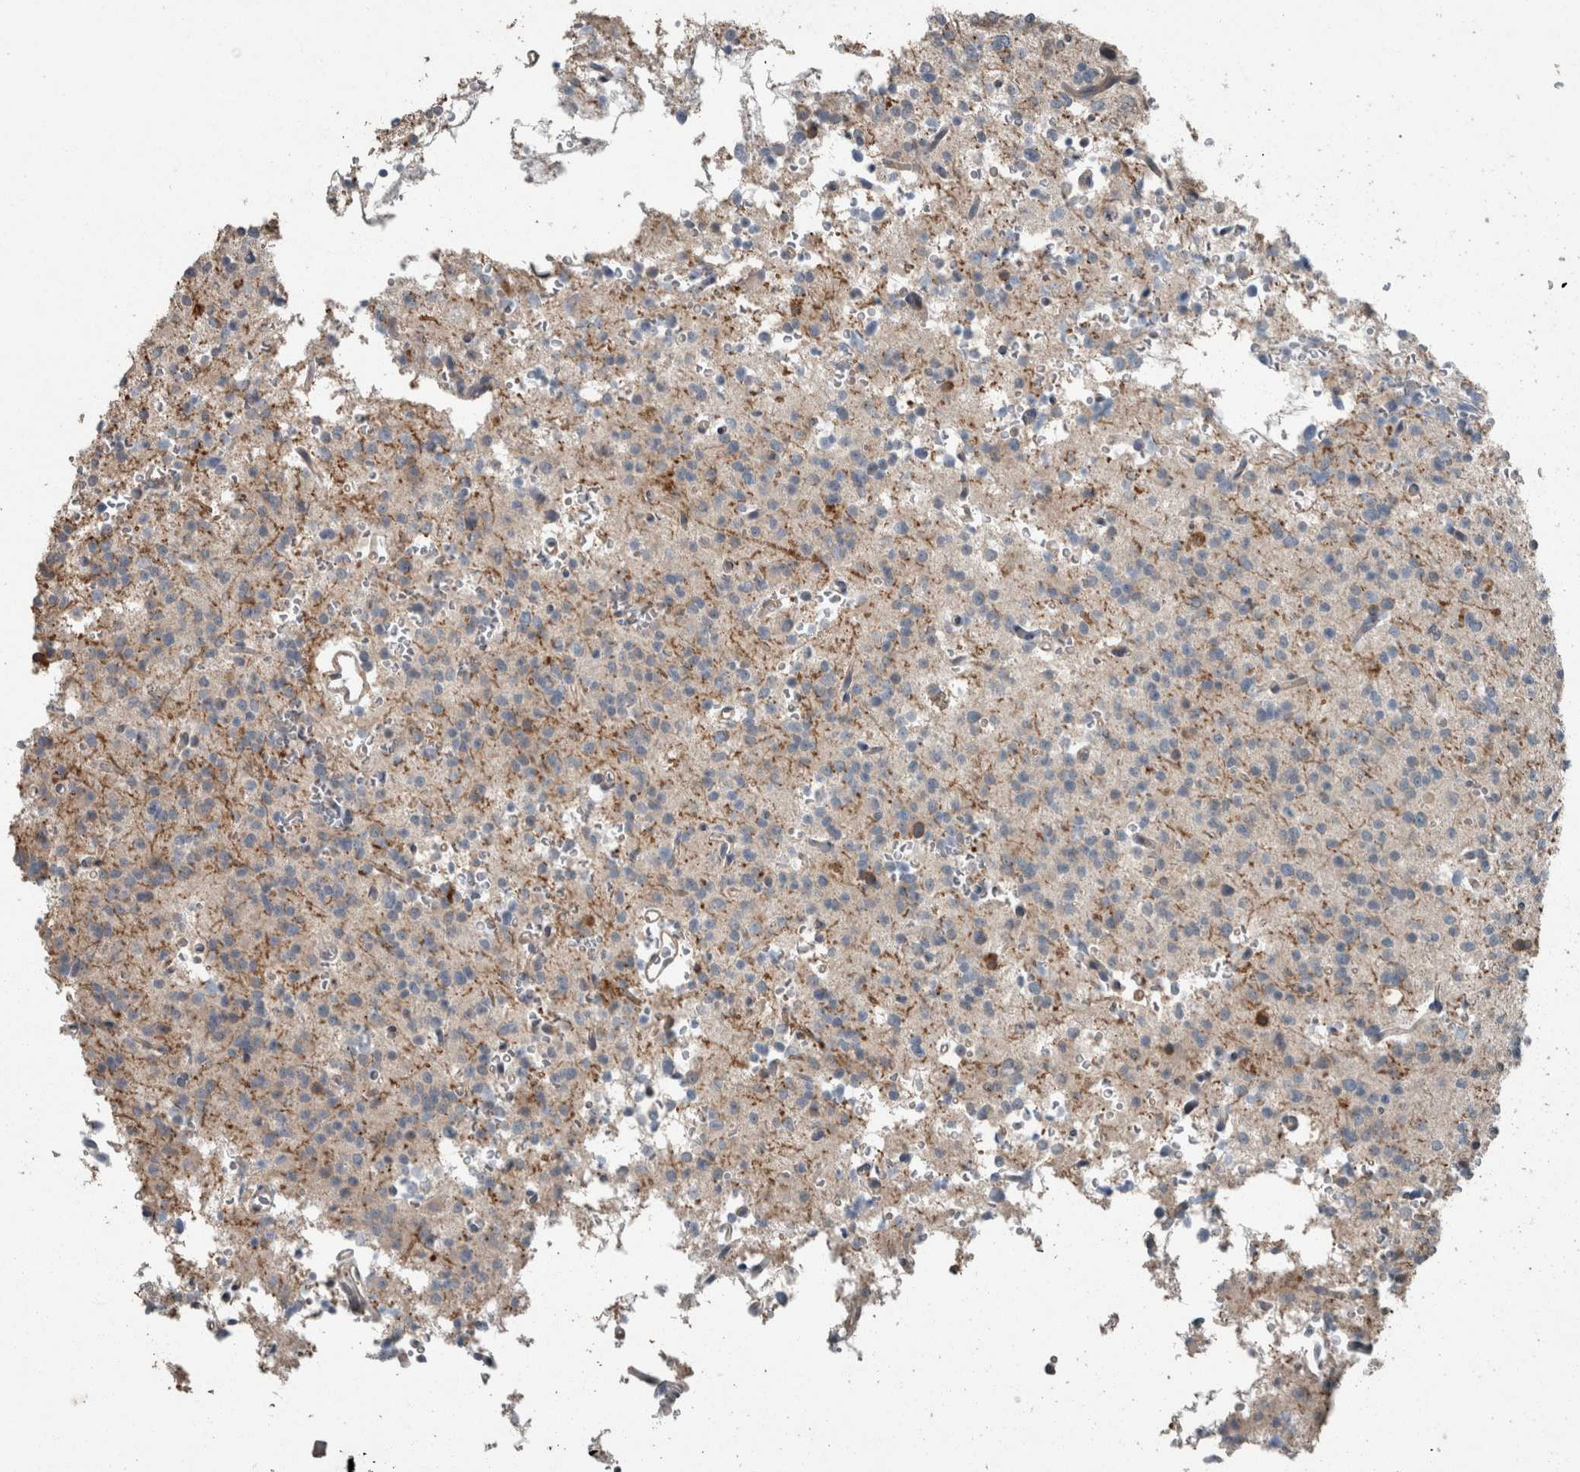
{"staining": {"intensity": "negative", "quantity": "none", "location": "none"}, "tissue": "glioma", "cell_type": "Tumor cells", "image_type": "cancer", "snomed": [{"axis": "morphology", "description": "Glioma, malignant, High grade"}, {"axis": "topography", "description": "Brain"}], "caption": "This is an IHC image of glioma. There is no staining in tumor cells.", "gene": "KNTC1", "patient": {"sex": "female", "age": 62}}